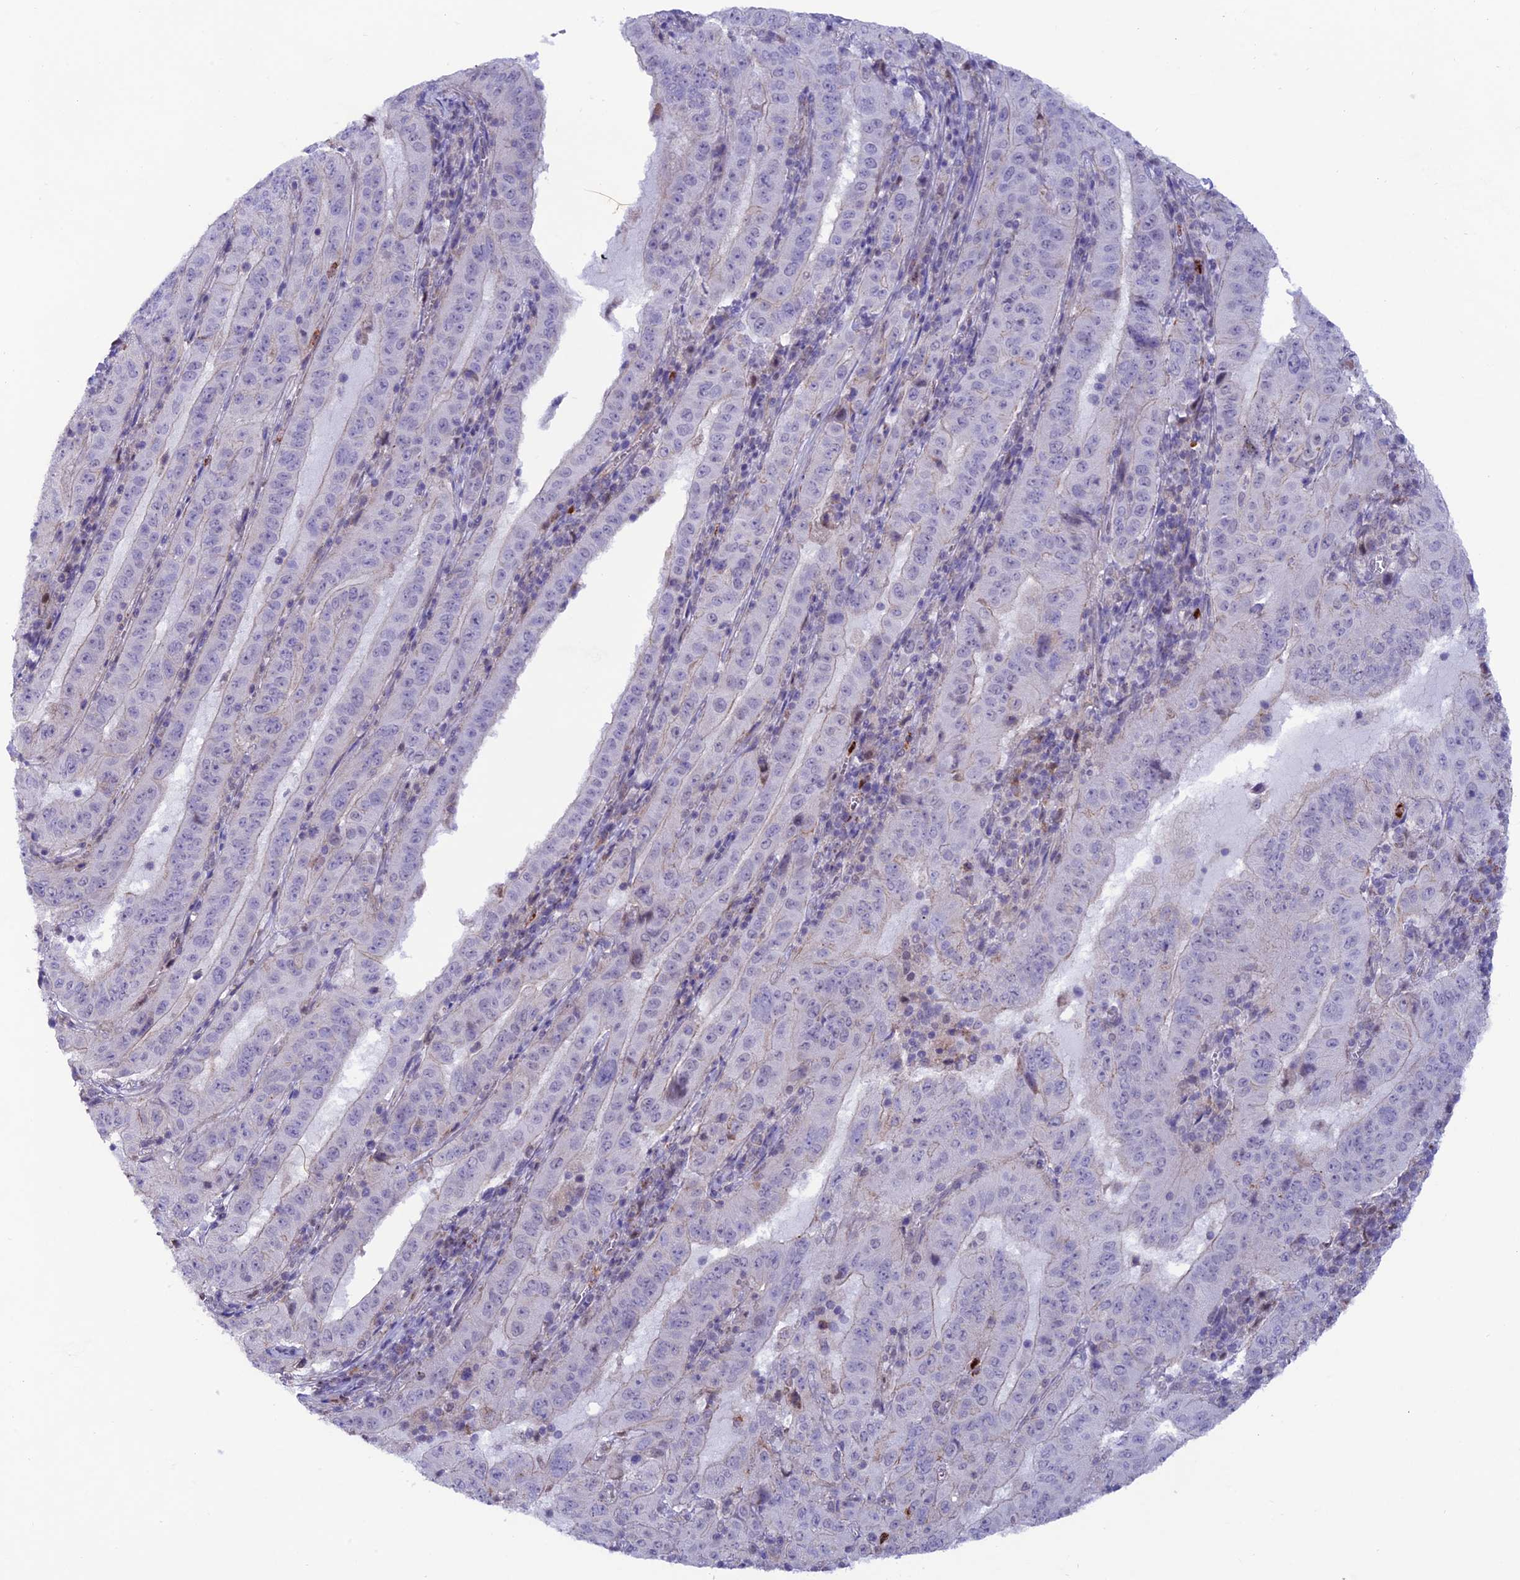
{"staining": {"intensity": "weak", "quantity": "<25%", "location": "cytoplasmic/membranous"}, "tissue": "pancreatic cancer", "cell_type": "Tumor cells", "image_type": "cancer", "snomed": [{"axis": "morphology", "description": "Adenocarcinoma, NOS"}, {"axis": "topography", "description": "Pancreas"}], "caption": "DAB (3,3'-diaminobenzidine) immunohistochemical staining of human adenocarcinoma (pancreatic) displays no significant staining in tumor cells.", "gene": "COL6A6", "patient": {"sex": "male", "age": 63}}